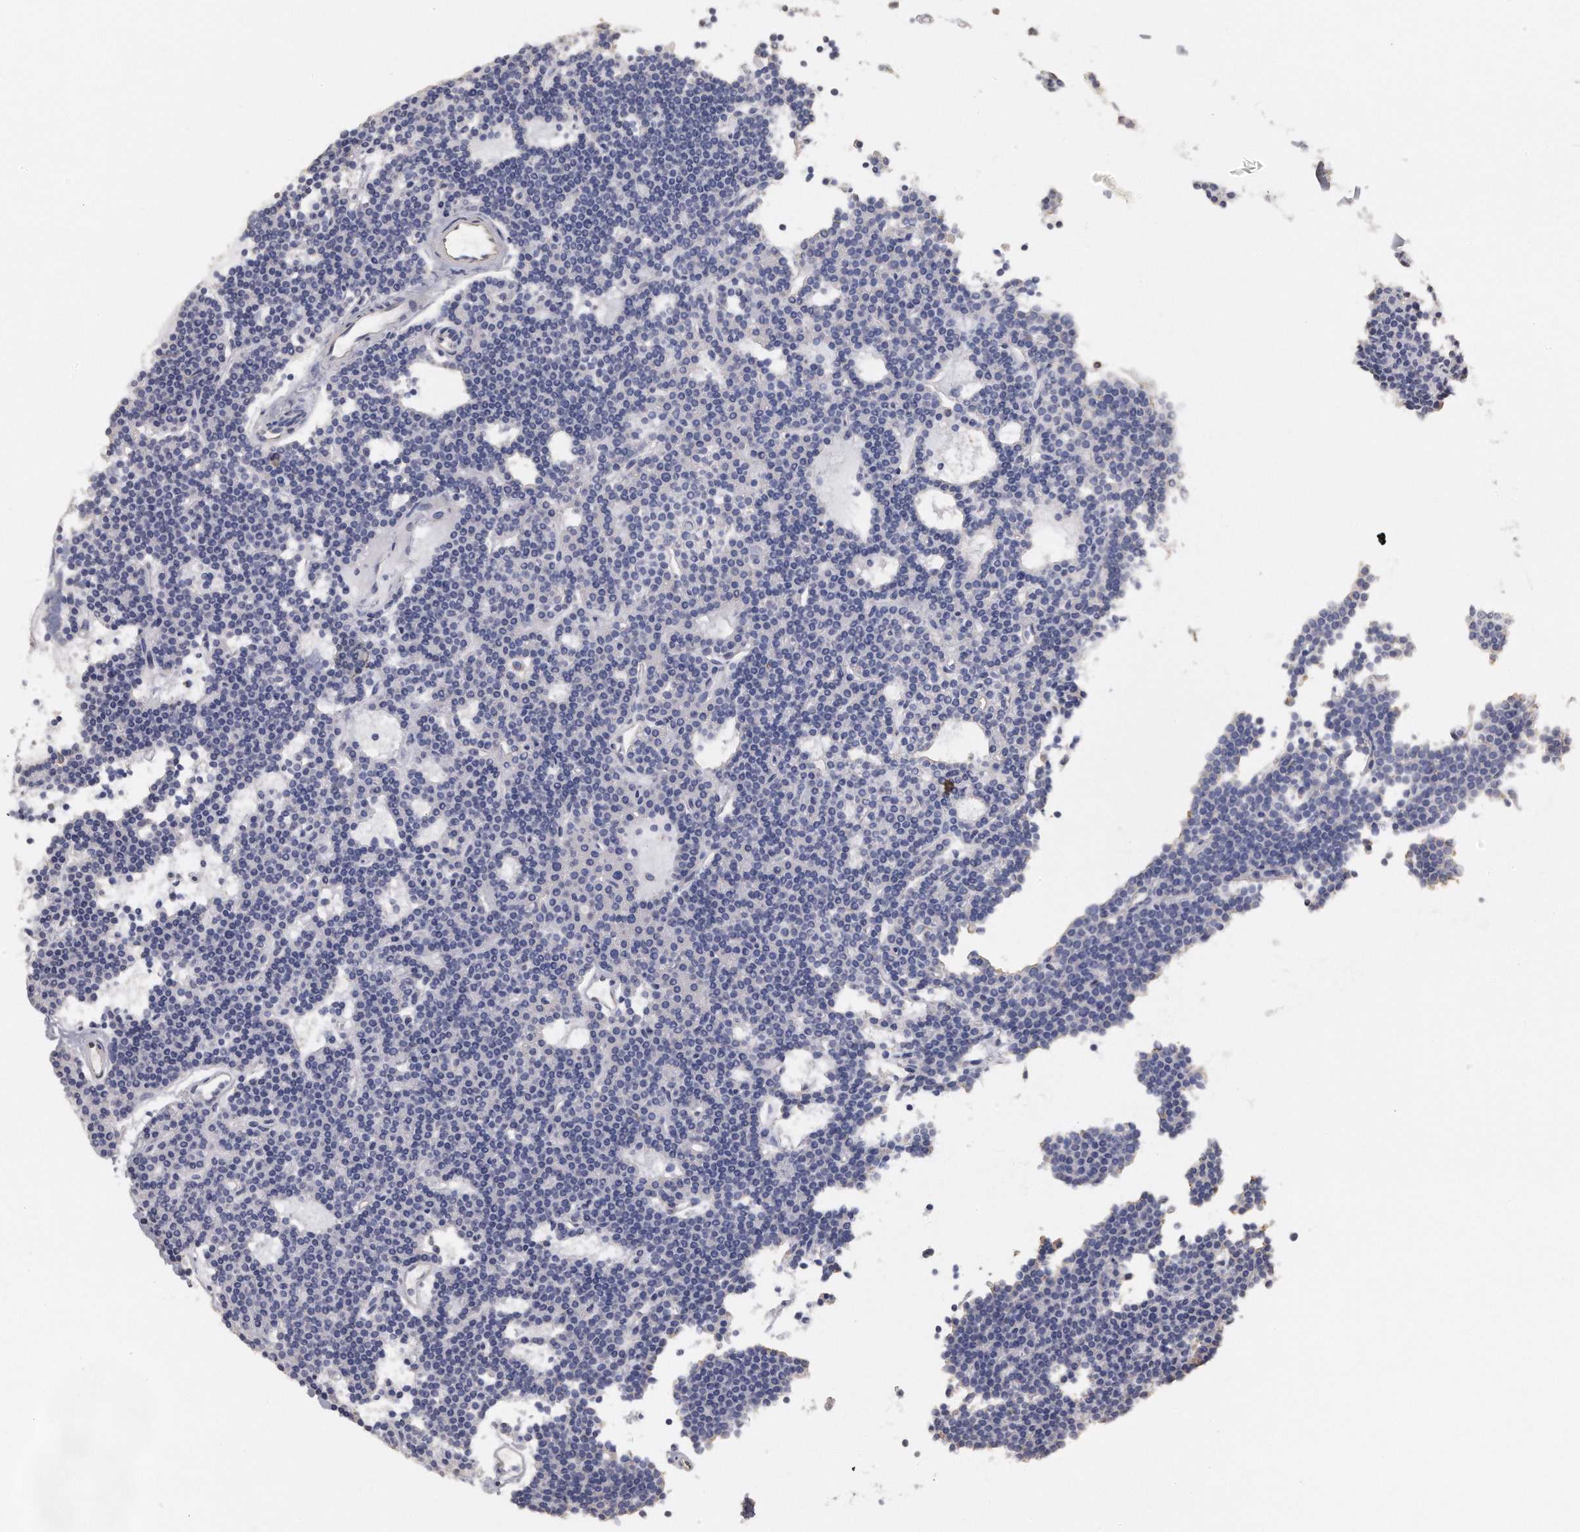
{"staining": {"intensity": "negative", "quantity": "none", "location": "none"}, "tissue": "parathyroid gland", "cell_type": "Glandular cells", "image_type": "normal", "snomed": [{"axis": "morphology", "description": "Normal tissue, NOS"}, {"axis": "topography", "description": "Parathyroid gland"}], "caption": "Parathyroid gland stained for a protein using immunohistochemistry shows no positivity glandular cells.", "gene": "CHST7", "patient": {"sex": "female", "age": 45}}